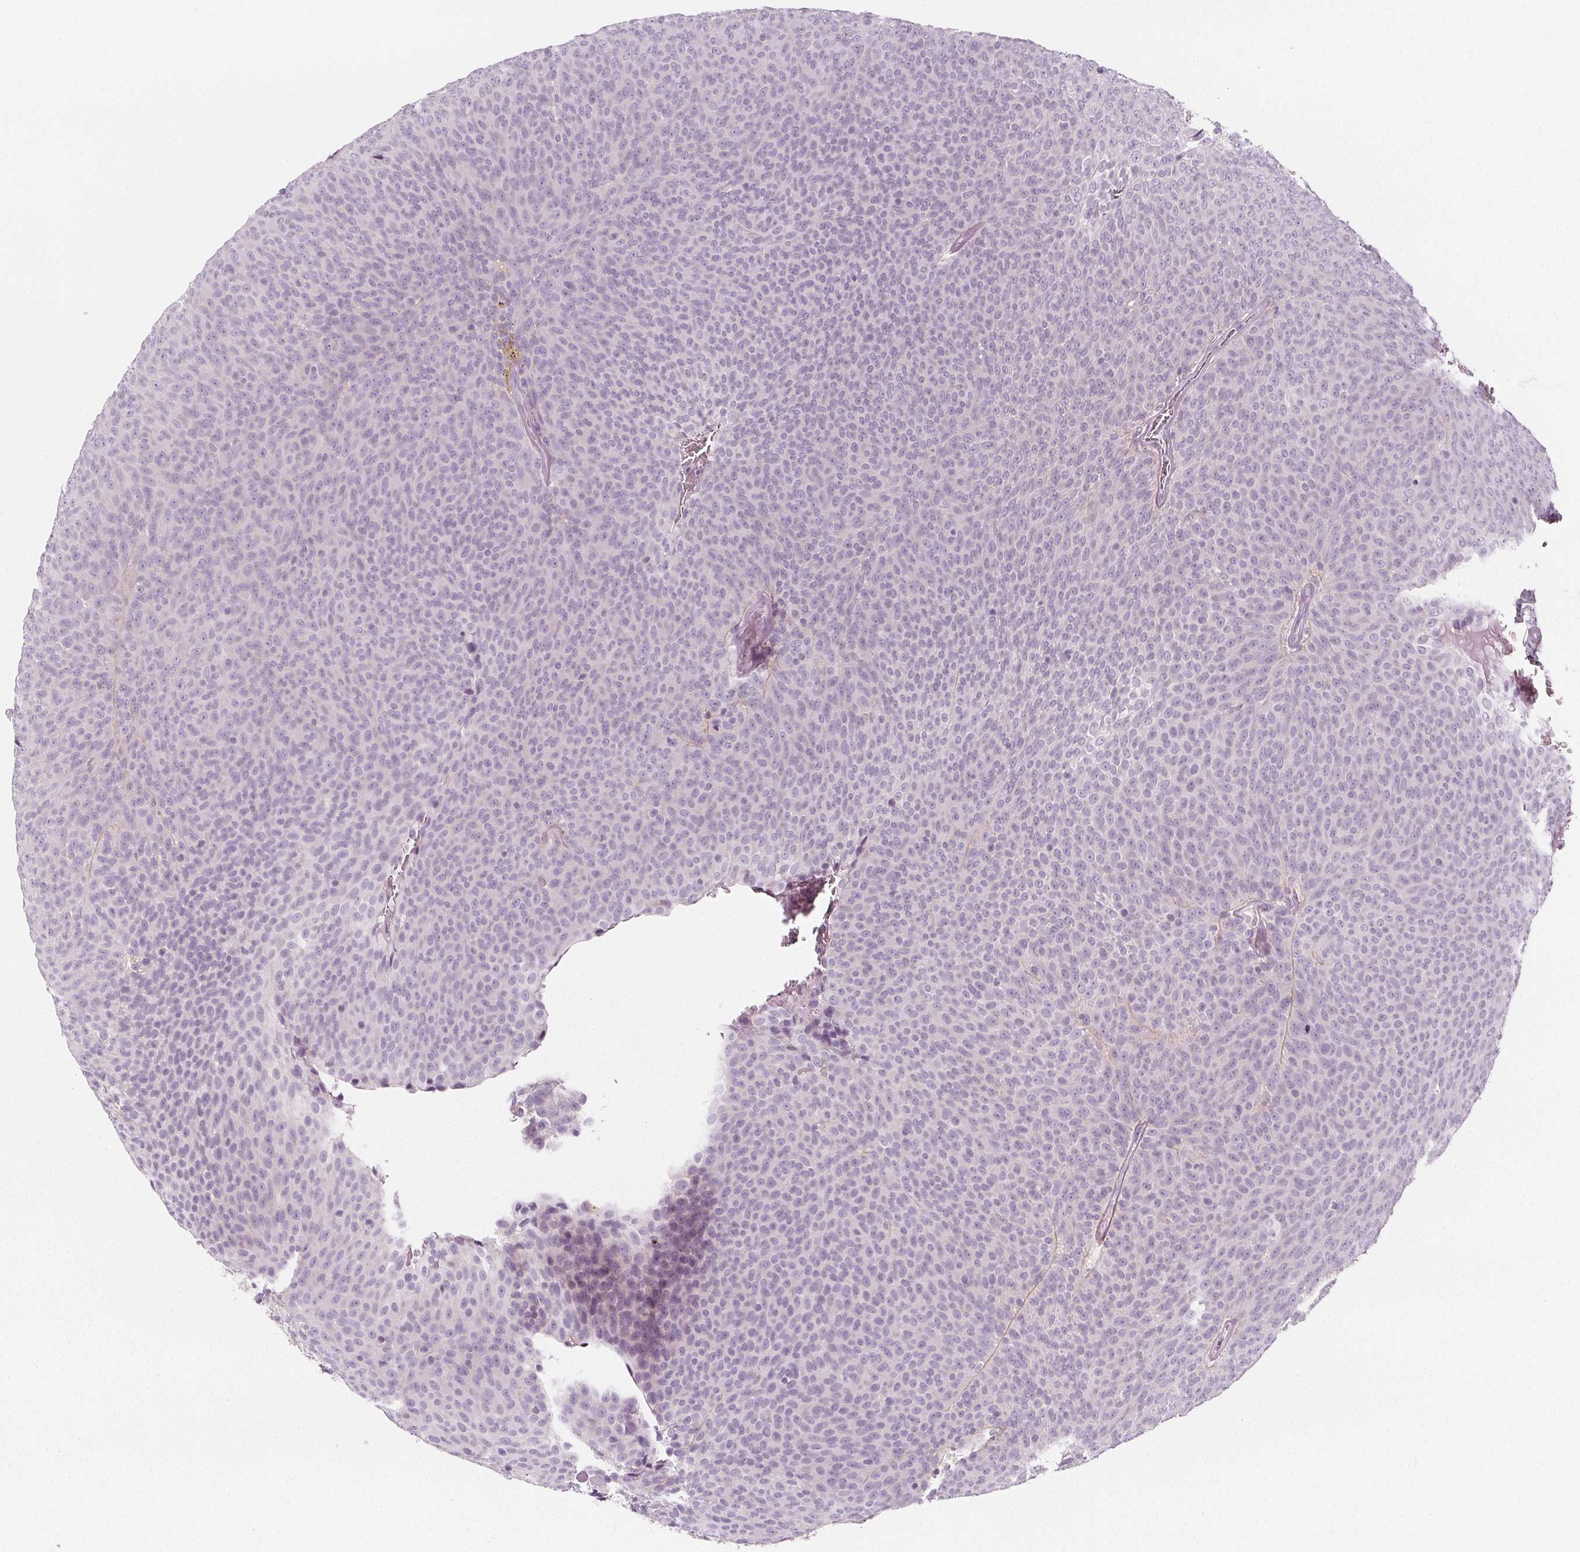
{"staining": {"intensity": "negative", "quantity": "none", "location": "none"}, "tissue": "urothelial cancer", "cell_type": "Tumor cells", "image_type": "cancer", "snomed": [{"axis": "morphology", "description": "Urothelial carcinoma, Low grade"}, {"axis": "topography", "description": "Urinary bladder"}], "caption": "Protein analysis of low-grade urothelial carcinoma reveals no significant staining in tumor cells.", "gene": "IL17C", "patient": {"sex": "male", "age": 77}}